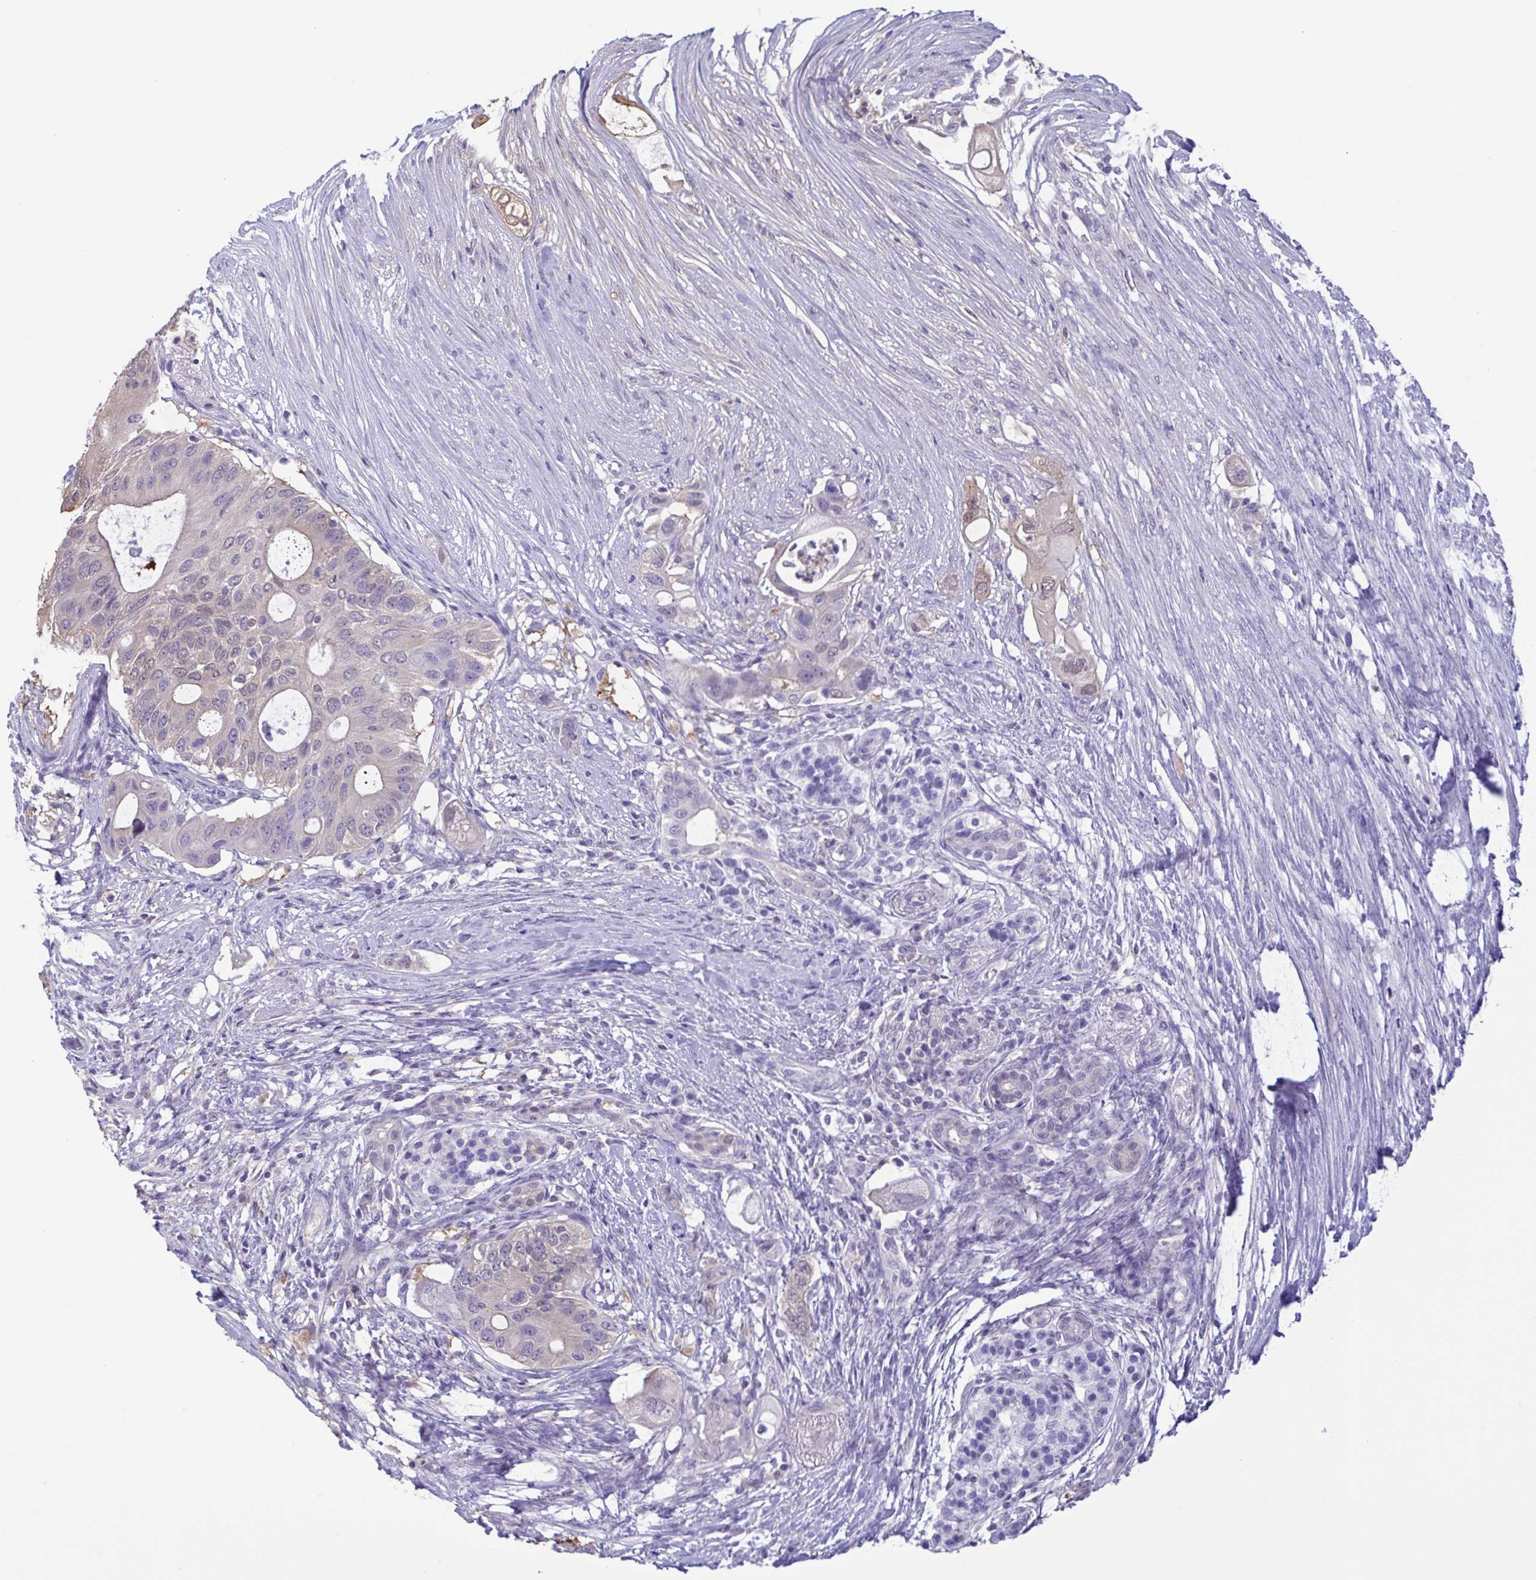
{"staining": {"intensity": "negative", "quantity": "none", "location": "none"}, "tissue": "pancreatic cancer", "cell_type": "Tumor cells", "image_type": "cancer", "snomed": [{"axis": "morphology", "description": "Adenocarcinoma, NOS"}, {"axis": "topography", "description": "Pancreas"}], "caption": "This is a histopathology image of IHC staining of pancreatic adenocarcinoma, which shows no staining in tumor cells.", "gene": "LDHC", "patient": {"sex": "female", "age": 72}}